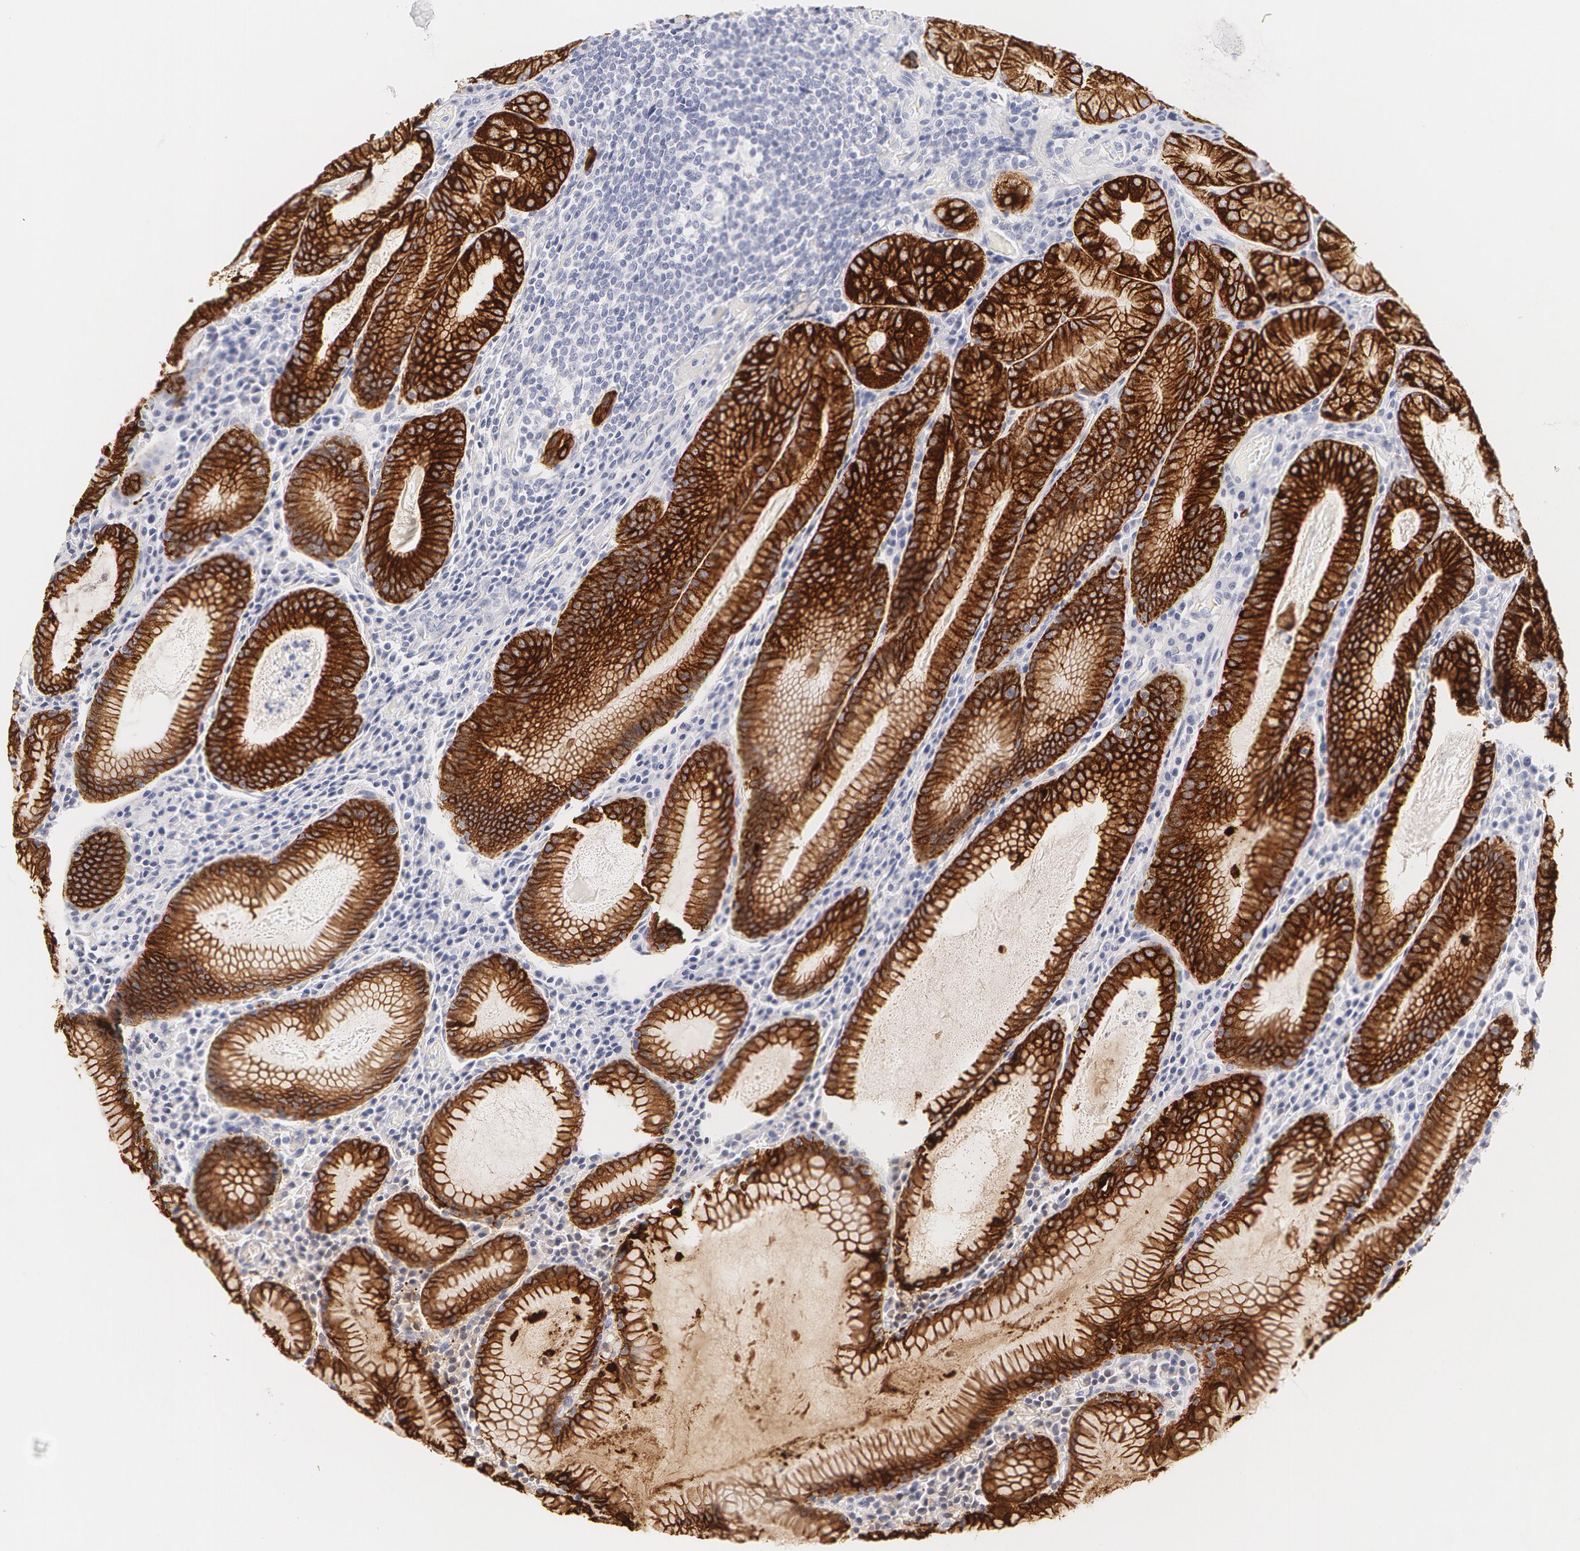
{"staining": {"intensity": "strong", "quantity": ">75%", "location": "cytoplasmic/membranous"}, "tissue": "stomach", "cell_type": "Glandular cells", "image_type": "normal", "snomed": [{"axis": "morphology", "description": "Normal tissue, NOS"}, {"axis": "topography", "description": "Stomach, lower"}], "caption": "This photomicrograph demonstrates normal stomach stained with immunohistochemistry (IHC) to label a protein in brown. The cytoplasmic/membranous of glandular cells show strong positivity for the protein. Nuclei are counter-stained blue.", "gene": "KRT8", "patient": {"sex": "female", "age": 43}}